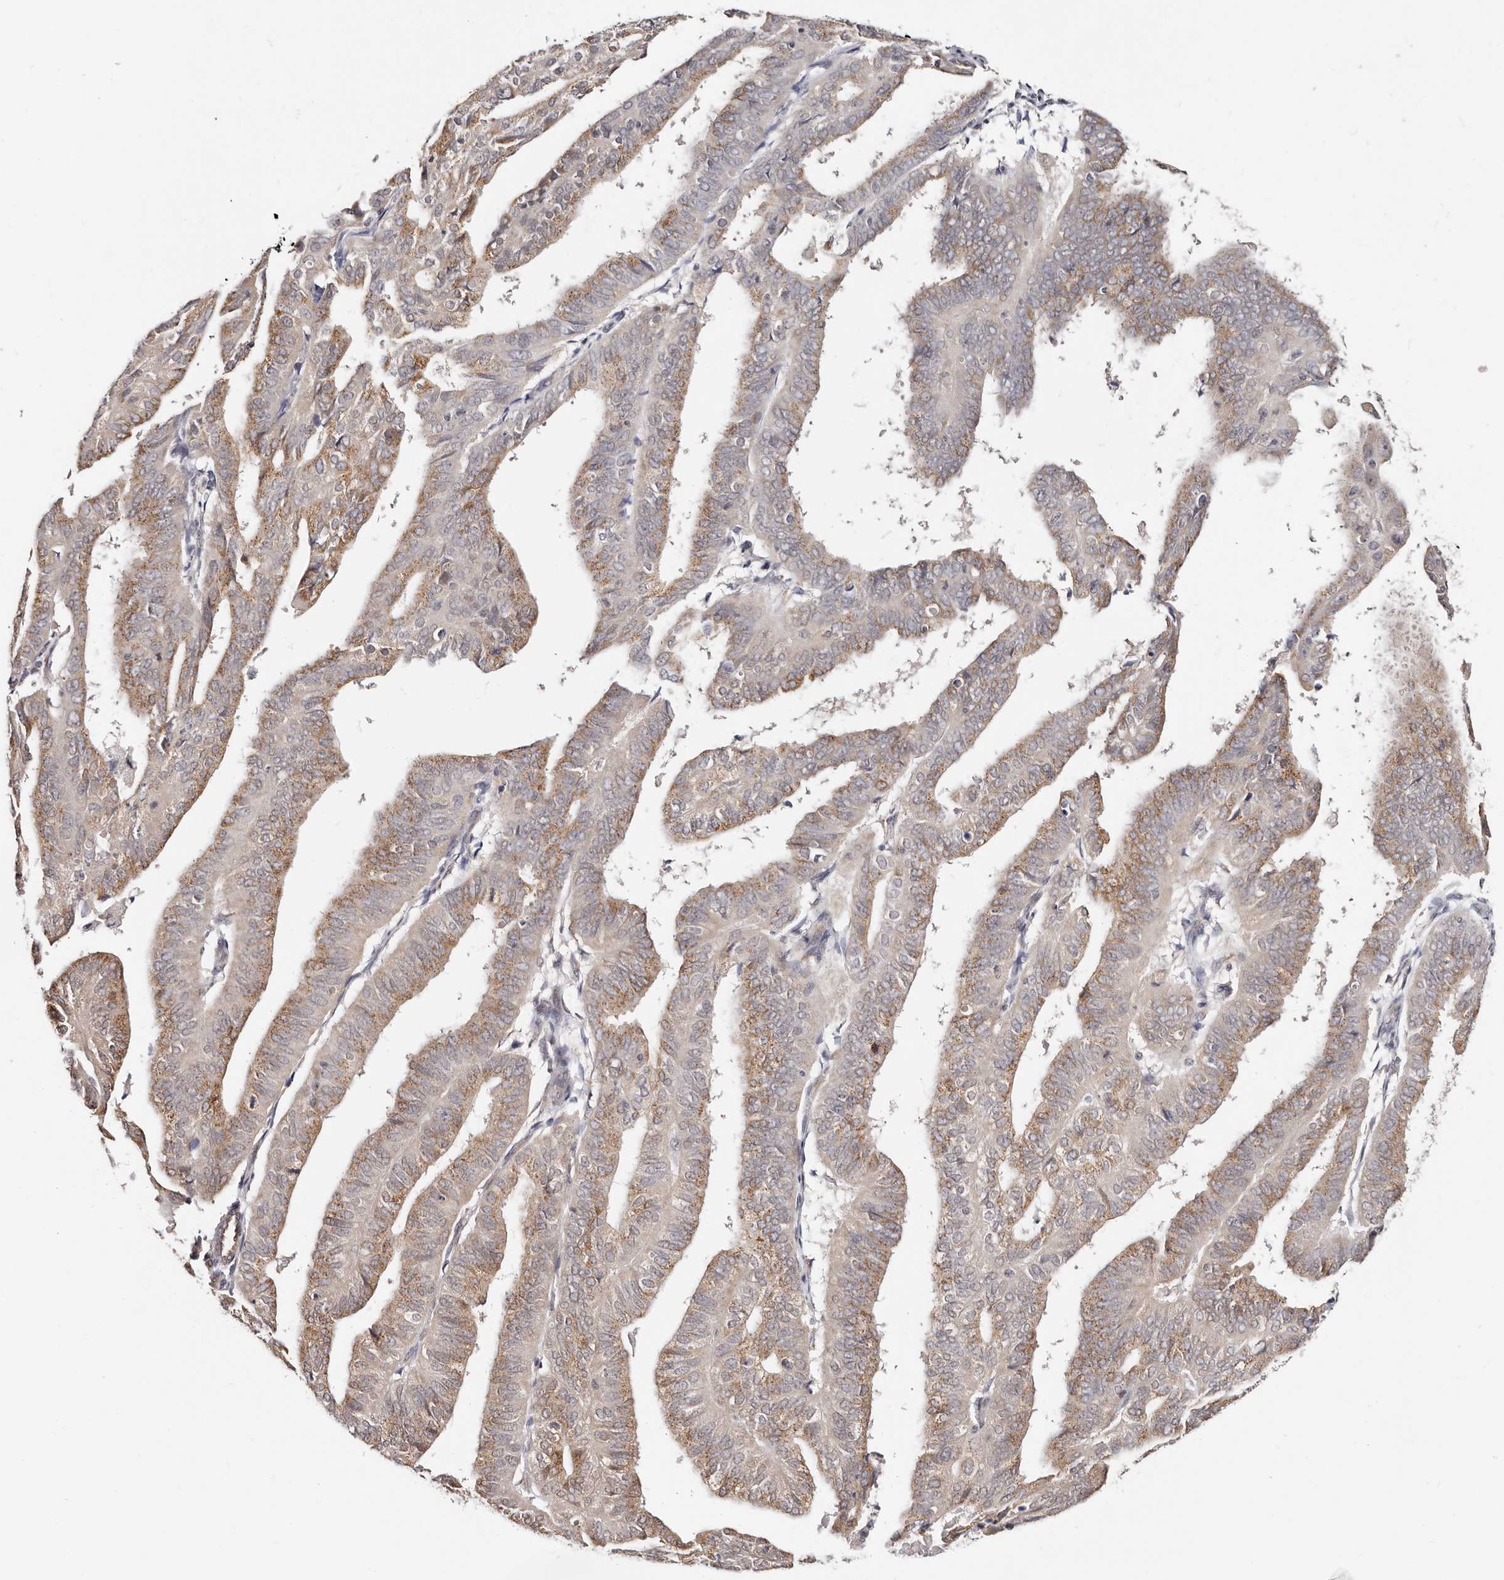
{"staining": {"intensity": "moderate", "quantity": "25%-75%", "location": "cytoplasmic/membranous"}, "tissue": "endometrial cancer", "cell_type": "Tumor cells", "image_type": "cancer", "snomed": [{"axis": "morphology", "description": "Adenocarcinoma, NOS"}, {"axis": "topography", "description": "Uterus"}], "caption": "Tumor cells reveal moderate cytoplasmic/membranous positivity in about 25%-75% of cells in adenocarcinoma (endometrial).", "gene": "VIPAS39", "patient": {"sex": "female", "age": 77}}